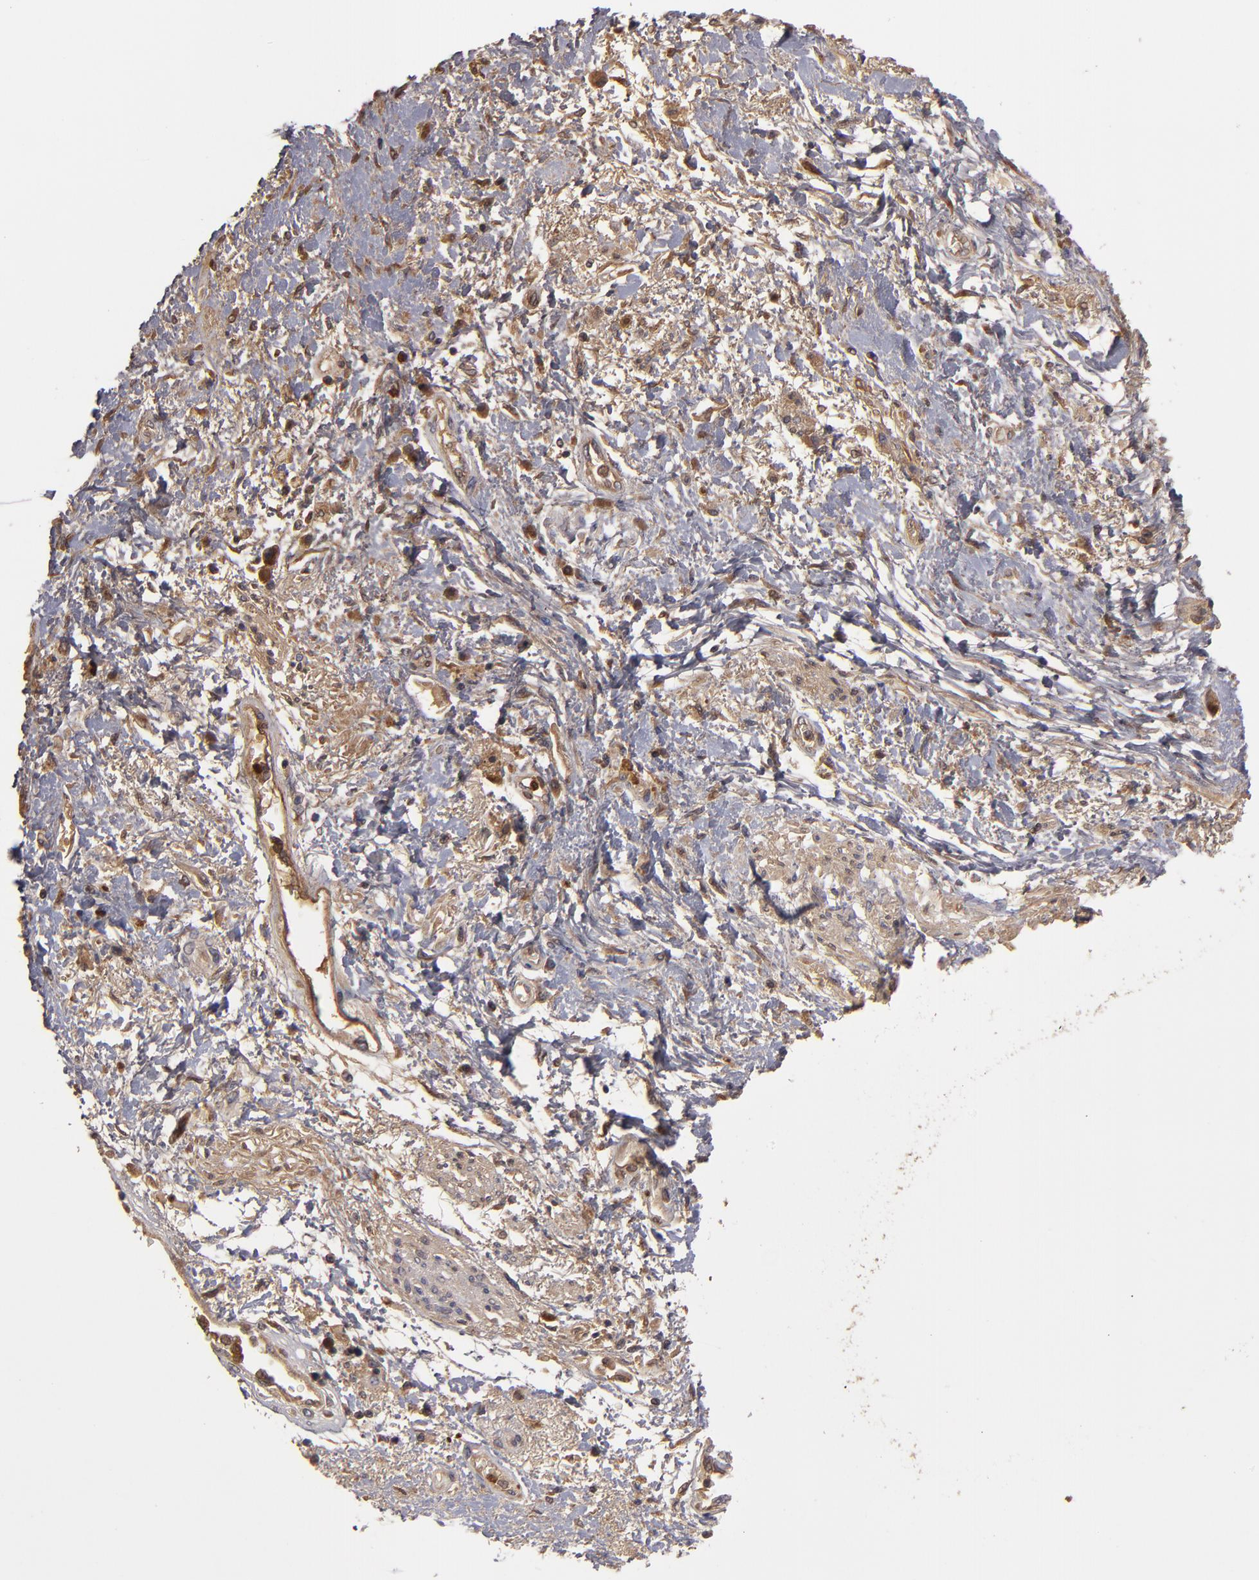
{"staining": {"intensity": "weak", "quantity": ">75%", "location": "cytoplasmic/membranous"}, "tissue": "skin", "cell_type": "Epidermal cells", "image_type": "normal", "snomed": [{"axis": "morphology", "description": "Normal tissue, NOS"}, {"axis": "topography", "description": "Anal"}], "caption": "This micrograph displays IHC staining of unremarkable human skin, with low weak cytoplasmic/membranous staining in about >75% of epidermal cells.", "gene": "SERPINA7", "patient": {"sex": "female", "age": 46}}